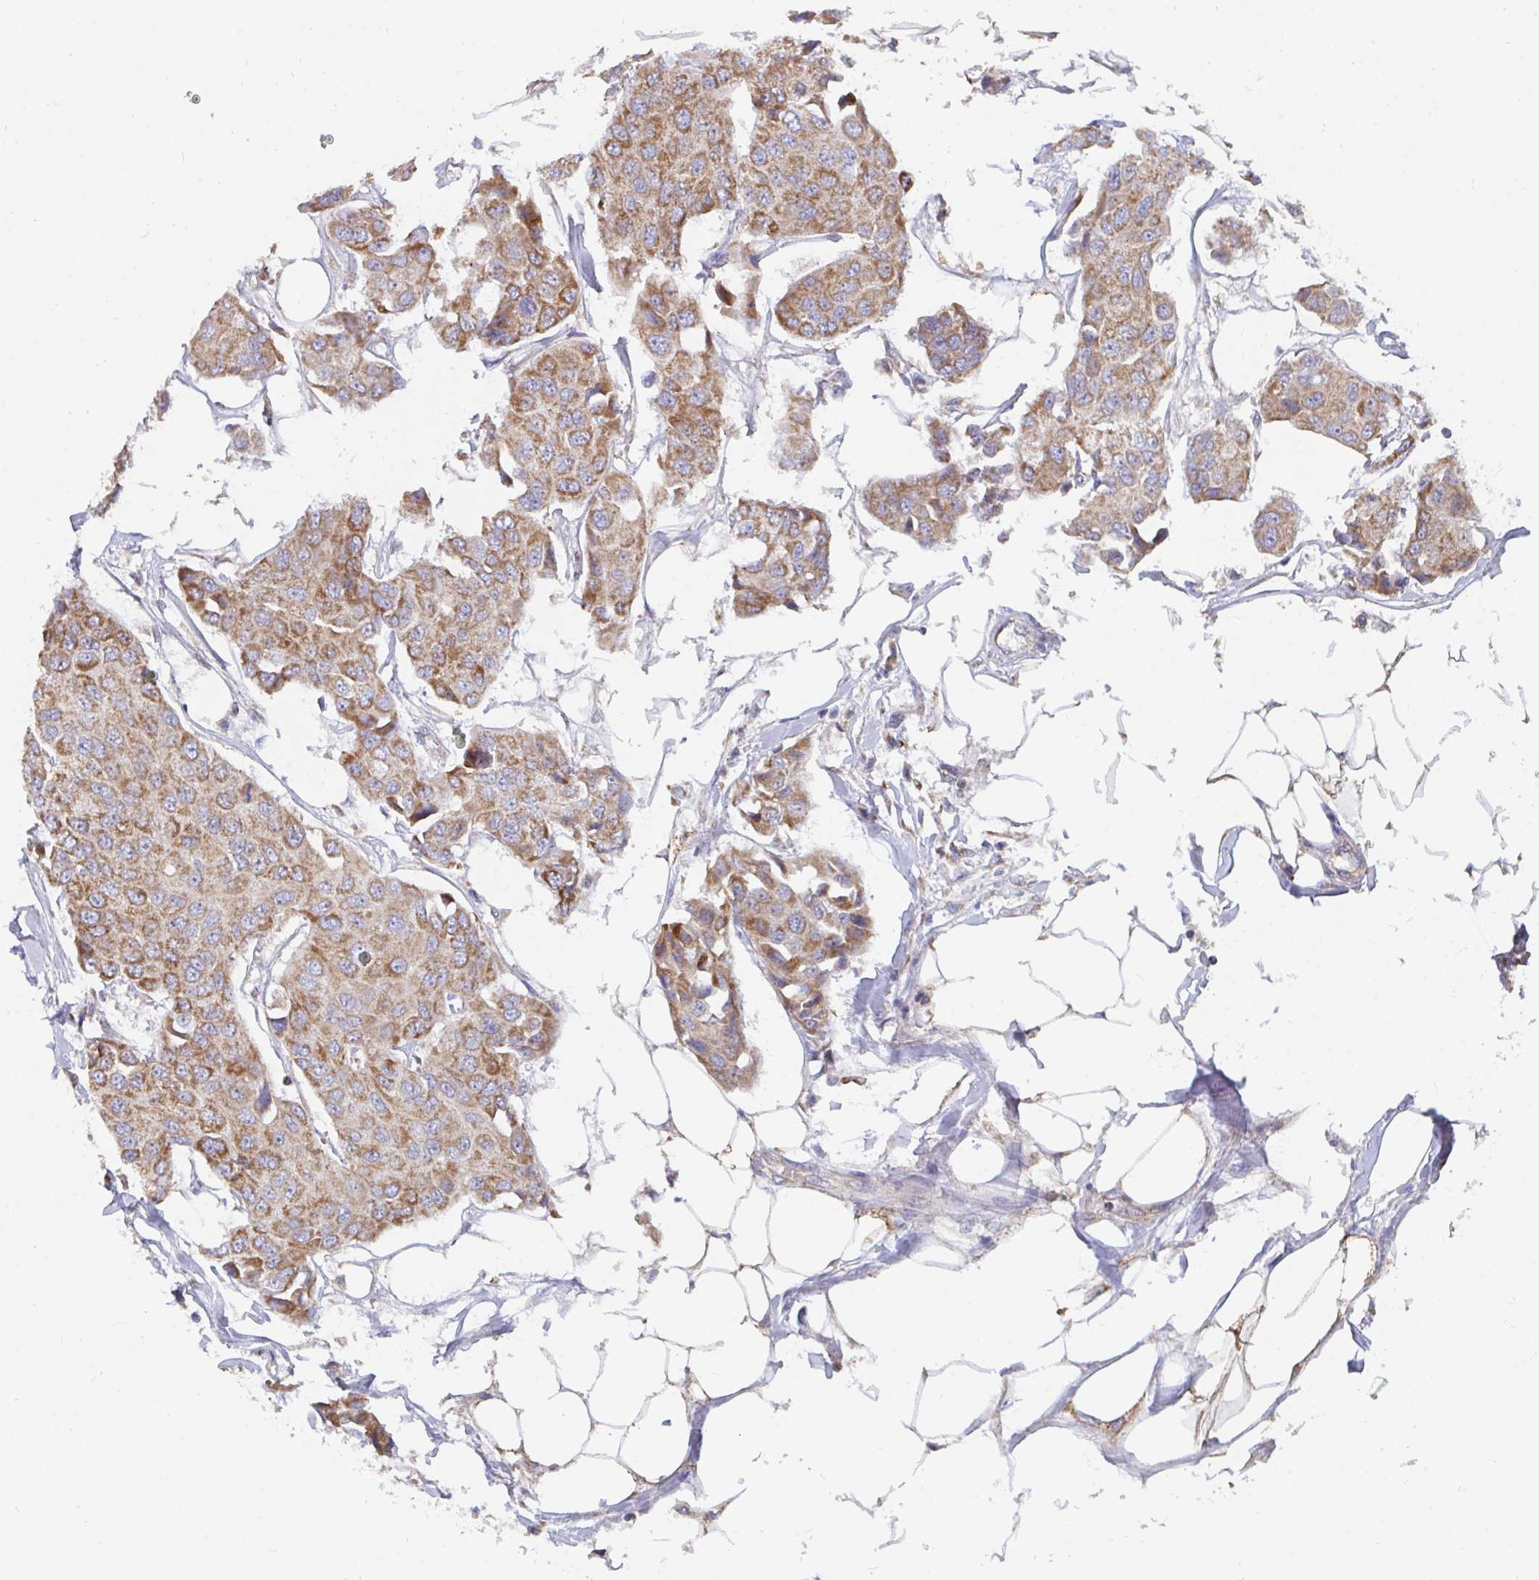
{"staining": {"intensity": "moderate", "quantity": ">75%", "location": "cytoplasmic/membranous"}, "tissue": "breast cancer", "cell_type": "Tumor cells", "image_type": "cancer", "snomed": [{"axis": "morphology", "description": "Duct carcinoma"}, {"axis": "topography", "description": "Breast"}, {"axis": "topography", "description": "Lymph node"}], "caption": "An IHC image of neoplastic tissue is shown. Protein staining in brown highlights moderate cytoplasmic/membranous positivity in breast cancer within tumor cells.", "gene": "PC", "patient": {"sex": "female", "age": 80}}